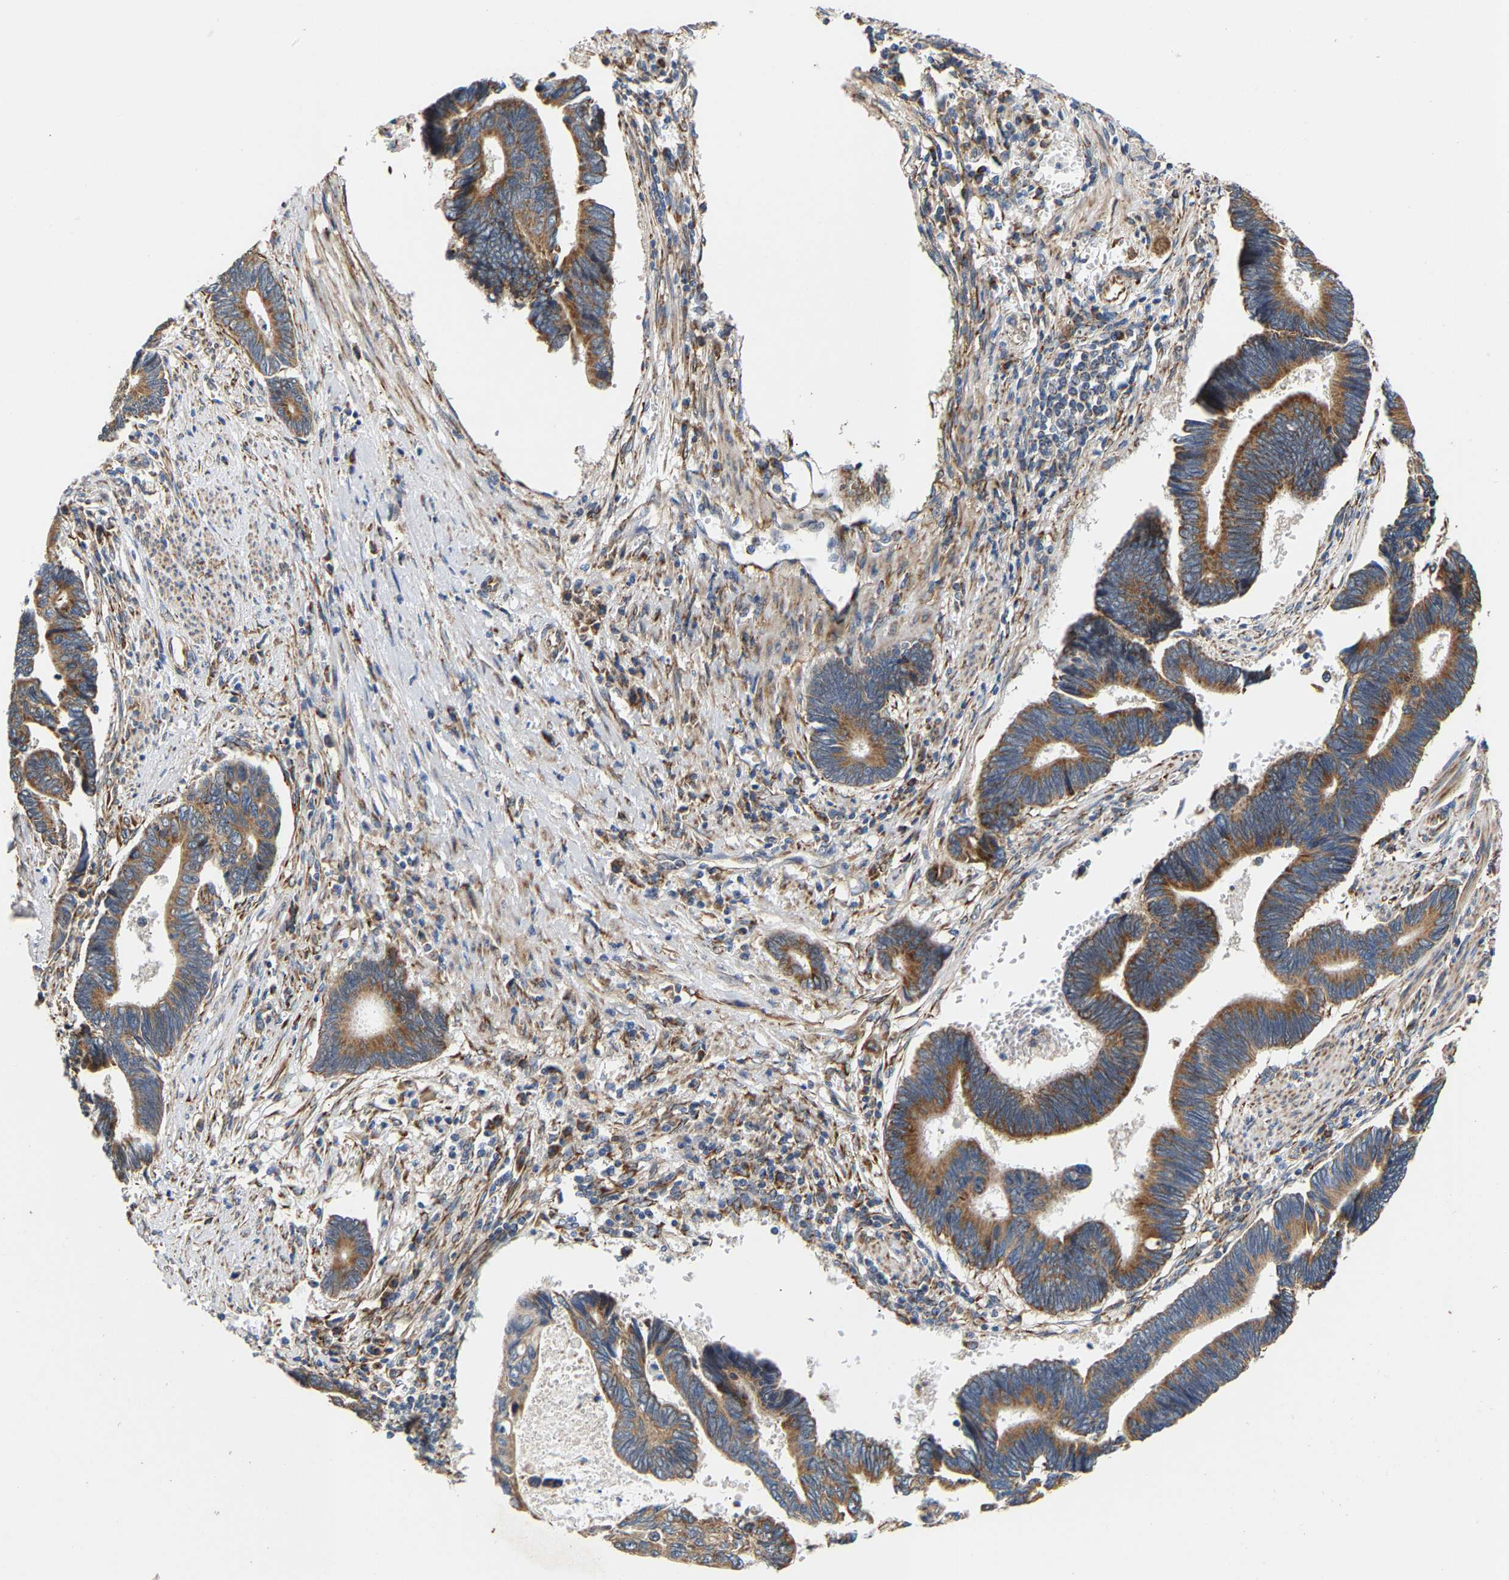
{"staining": {"intensity": "moderate", "quantity": ">75%", "location": "cytoplasmic/membranous"}, "tissue": "pancreatic cancer", "cell_type": "Tumor cells", "image_type": "cancer", "snomed": [{"axis": "morphology", "description": "Adenocarcinoma, NOS"}, {"axis": "topography", "description": "Pancreas"}], "caption": "Protein expression analysis of human adenocarcinoma (pancreatic) reveals moderate cytoplasmic/membranous expression in approximately >75% of tumor cells.", "gene": "TMEM168", "patient": {"sex": "female", "age": 70}}